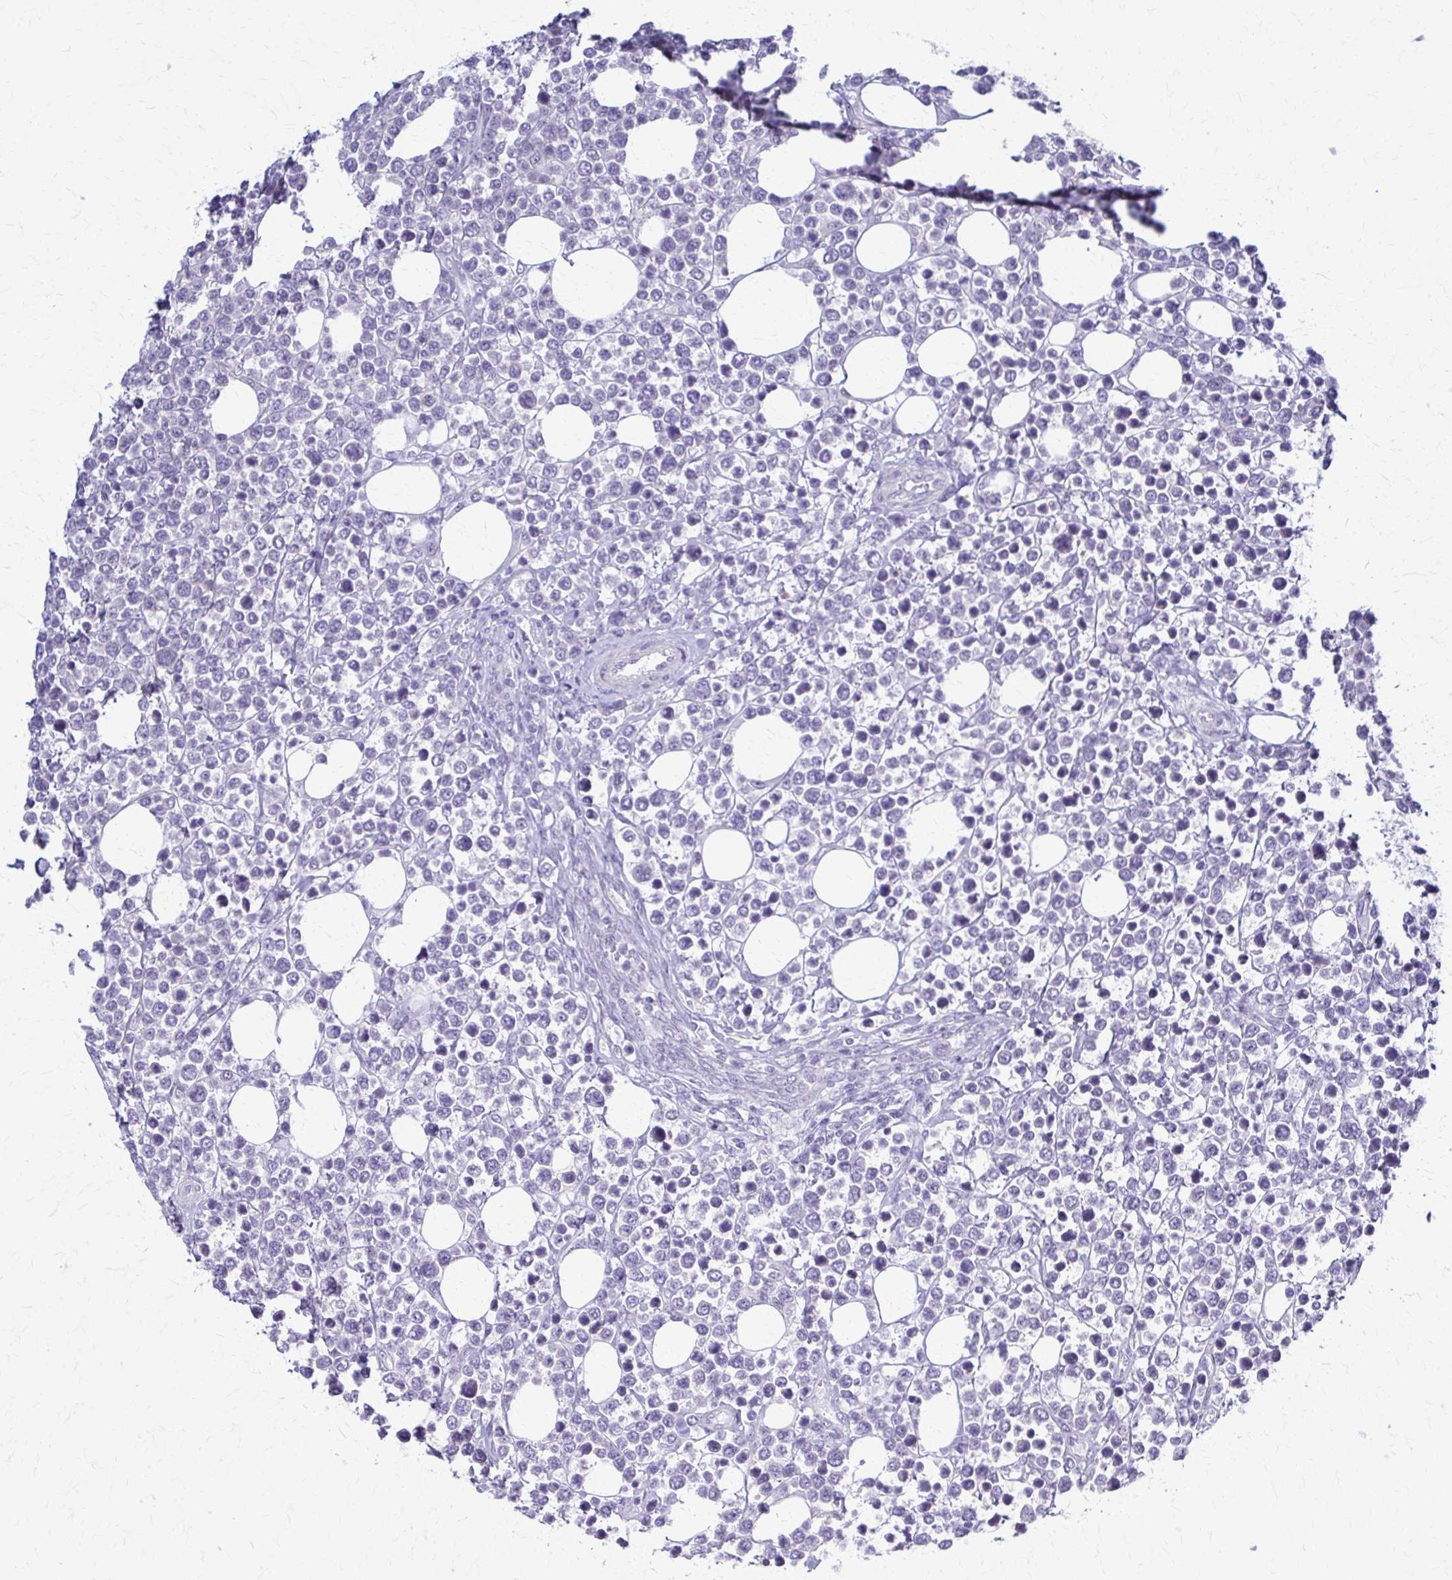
{"staining": {"intensity": "negative", "quantity": "none", "location": "none"}, "tissue": "lymphoma", "cell_type": "Tumor cells", "image_type": "cancer", "snomed": [{"axis": "morphology", "description": "Malignant lymphoma, non-Hodgkin's type, High grade"}, {"axis": "topography", "description": "Soft tissue"}], "caption": "Immunohistochemistry (IHC) of high-grade malignant lymphoma, non-Hodgkin's type exhibits no expression in tumor cells. (DAB (3,3'-diaminobenzidine) immunohistochemistry with hematoxylin counter stain).", "gene": "RHOBTB2", "patient": {"sex": "female", "age": 56}}